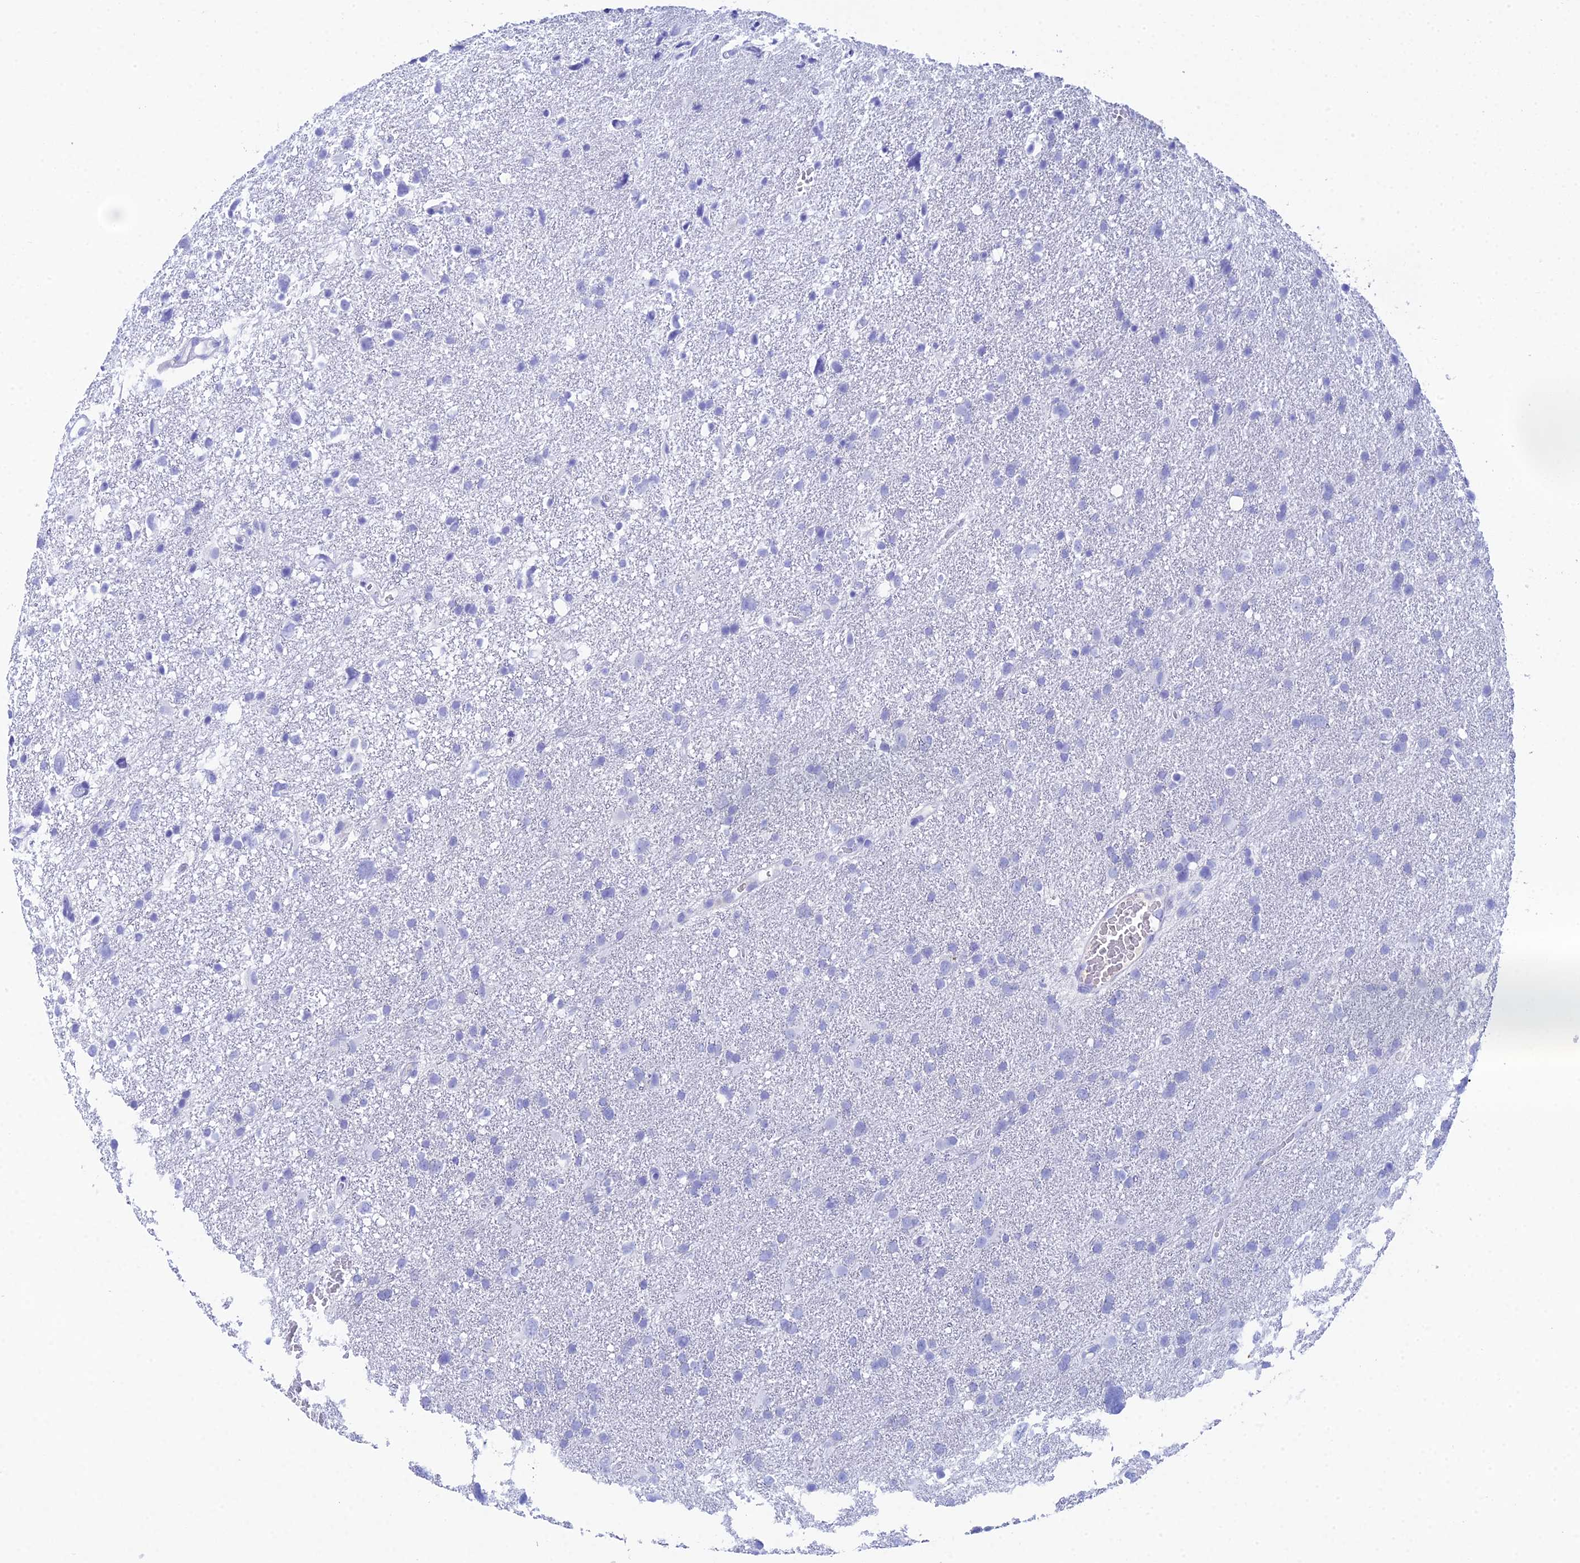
{"staining": {"intensity": "negative", "quantity": "none", "location": "none"}, "tissue": "glioma", "cell_type": "Tumor cells", "image_type": "cancer", "snomed": [{"axis": "morphology", "description": "Glioma, malignant, High grade"}, {"axis": "topography", "description": "Brain"}], "caption": "Malignant glioma (high-grade) was stained to show a protein in brown. There is no significant staining in tumor cells.", "gene": "REG1A", "patient": {"sex": "male", "age": 61}}